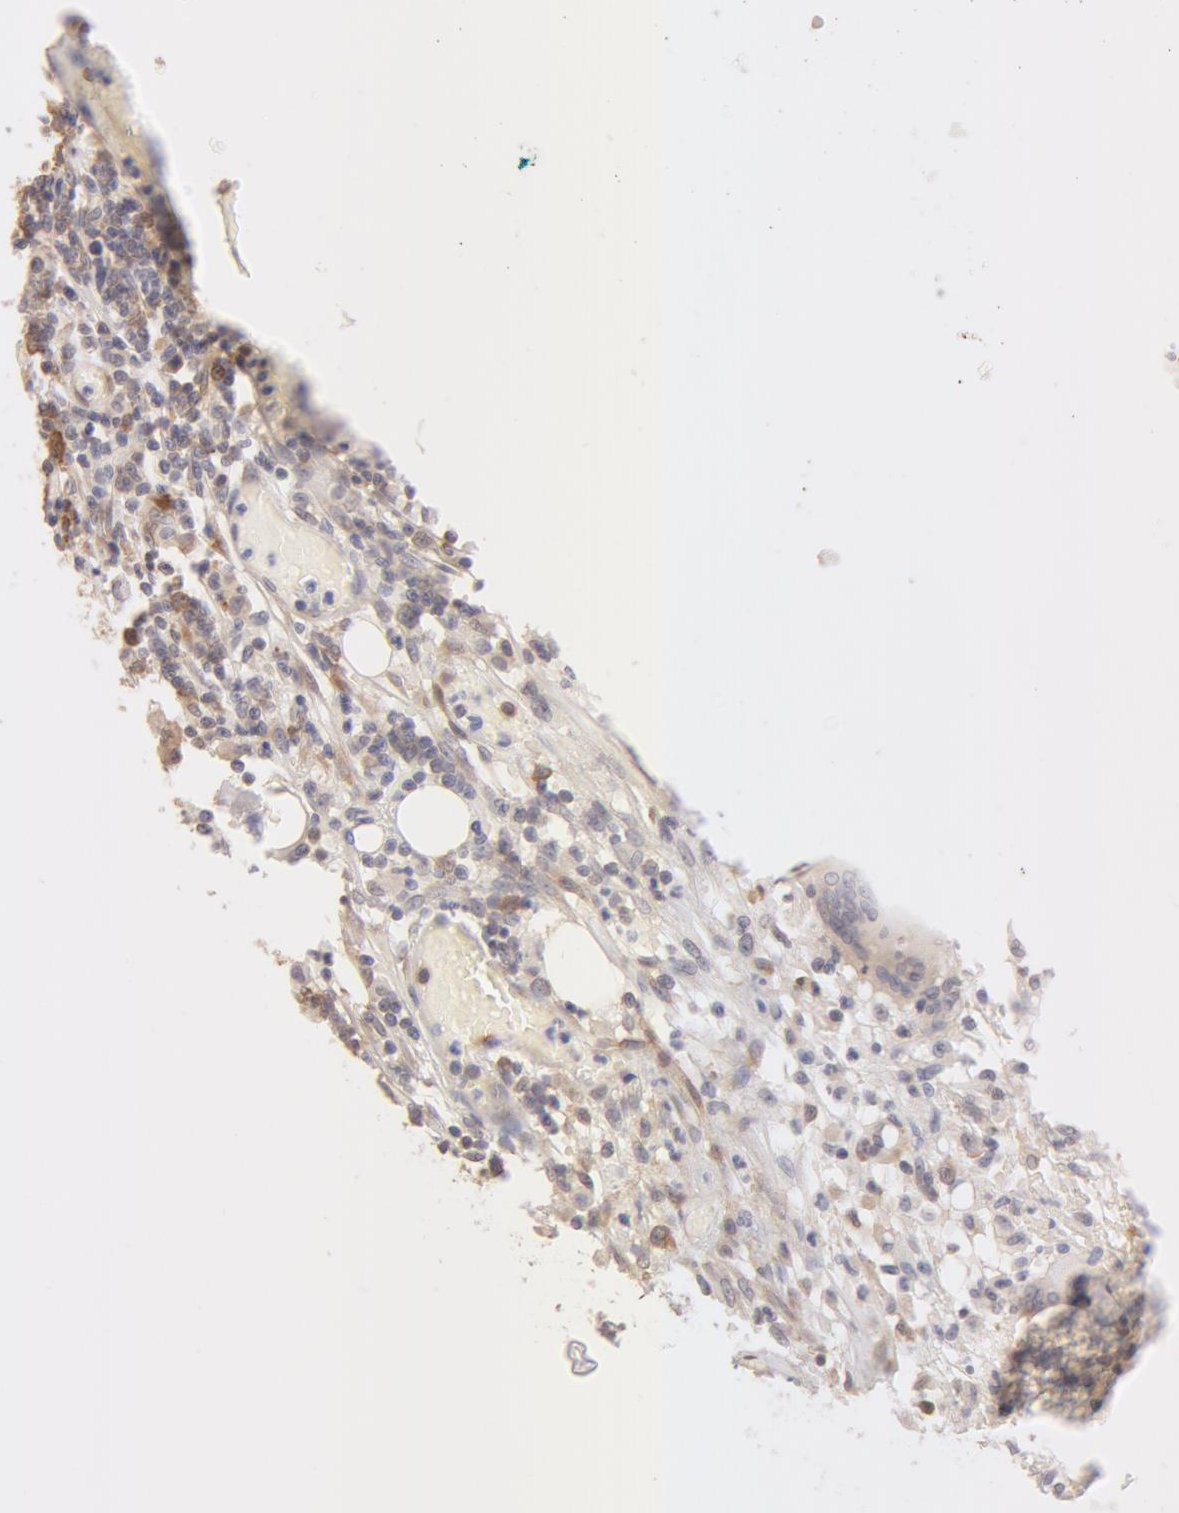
{"staining": {"intensity": "moderate", "quantity": "25%-75%", "location": "cytoplasmic/membranous"}, "tissue": "lymphoma", "cell_type": "Tumor cells", "image_type": "cancer", "snomed": [{"axis": "morphology", "description": "Malignant lymphoma, non-Hodgkin's type, High grade"}, {"axis": "topography", "description": "Colon"}], "caption": "Protein staining reveals moderate cytoplasmic/membranous positivity in about 25%-75% of tumor cells in lymphoma.", "gene": "DDX3Y", "patient": {"sex": "male", "age": 82}}